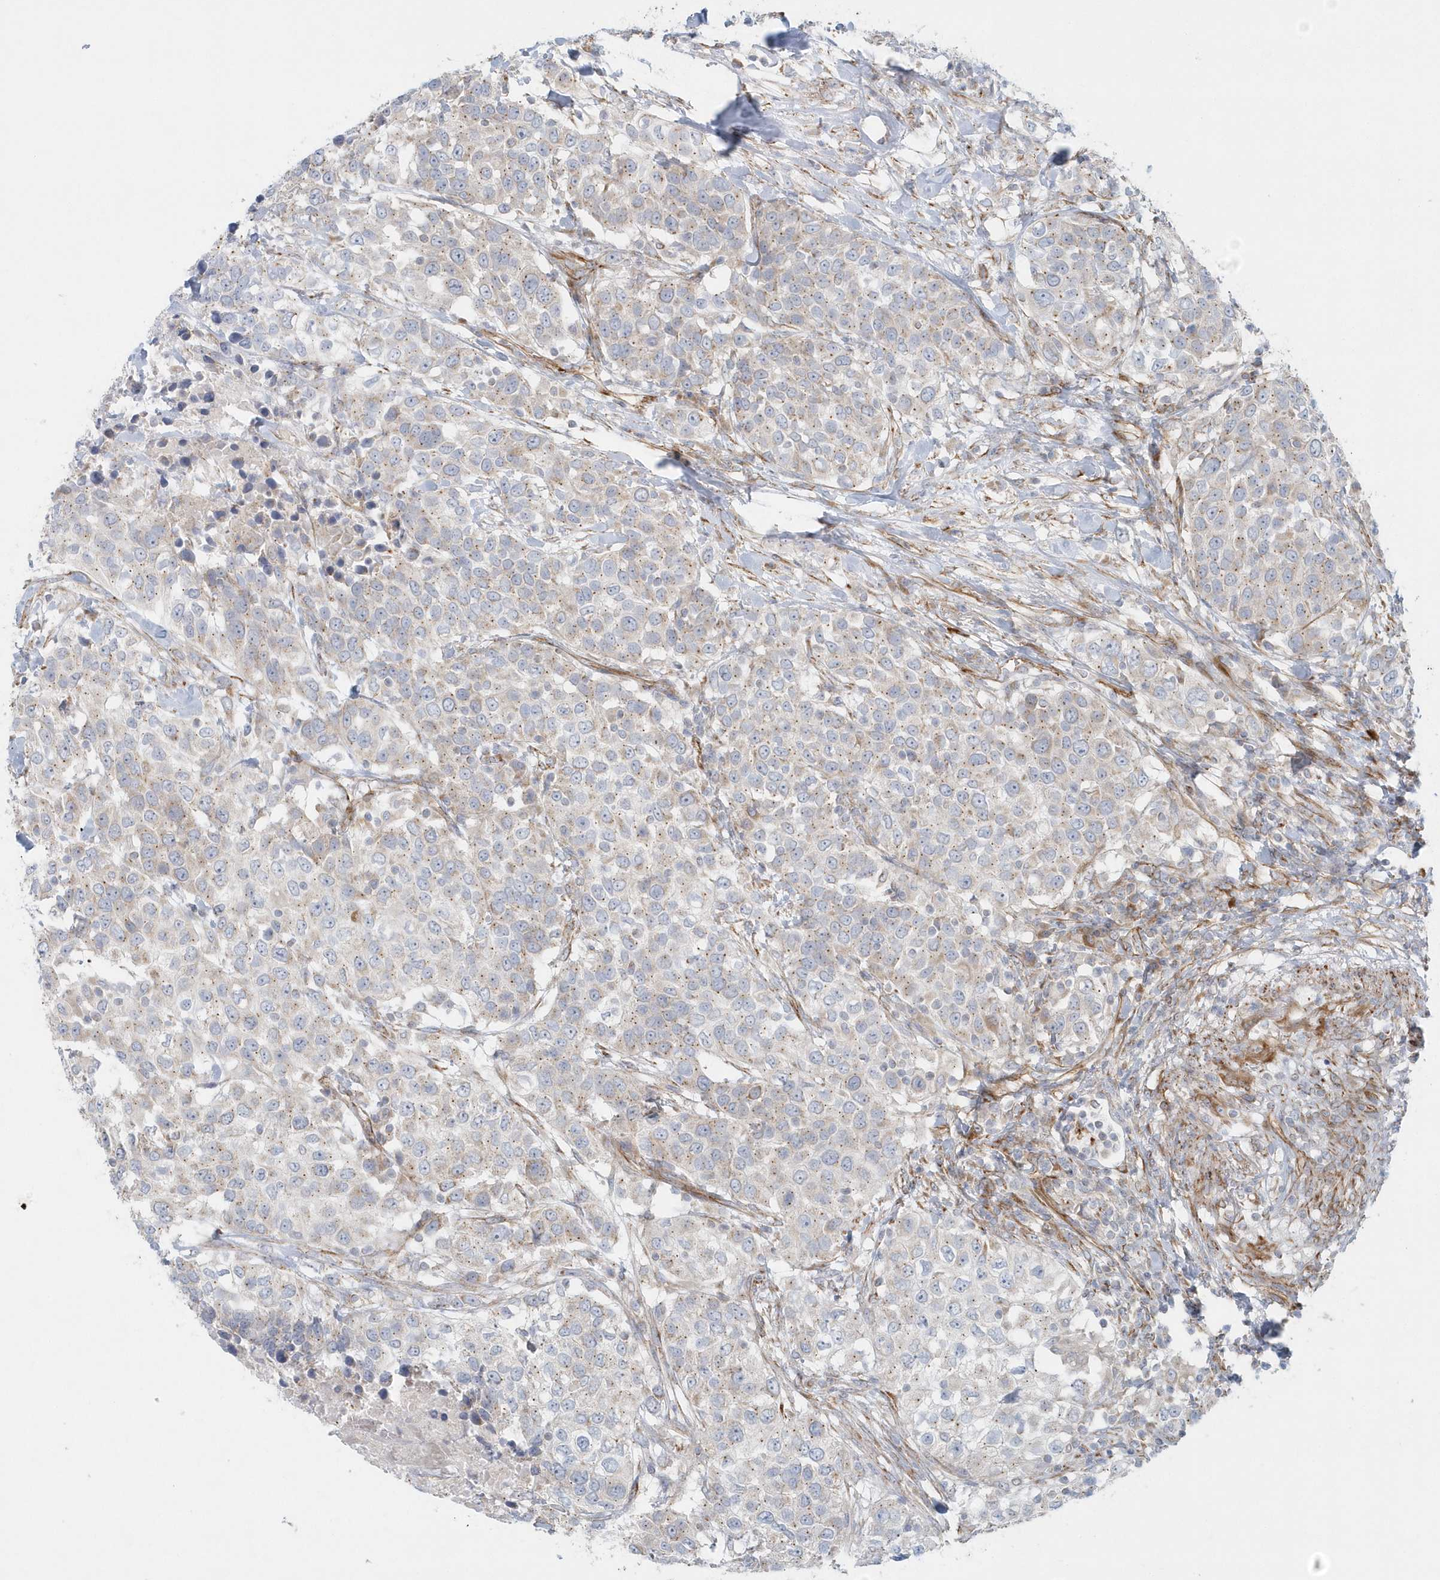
{"staining": {"intensity": "weak", "quantity": "25%-75%", "location": "cytoplasmic/membranous"}, "tissue": "urothelial cancer", "cell_type": "Tumor cells", "image_type": "cancer", "snomed": [{"axis": "morphology", "description": "Urothelial carcinoma, High grade"}, {"axis": "topography", "description": "Urinary bladder"}], "caption": "Weak cytoplasmic/membranous protein expression is identified in about 25%-75% of tumor cells in urothelial carcinoma (high-grade). The protein of interest is shown in brown color, while the nuclei are stained blue.", "gene": "GPR152", "patient": {"sex": "female", "age": 80}}